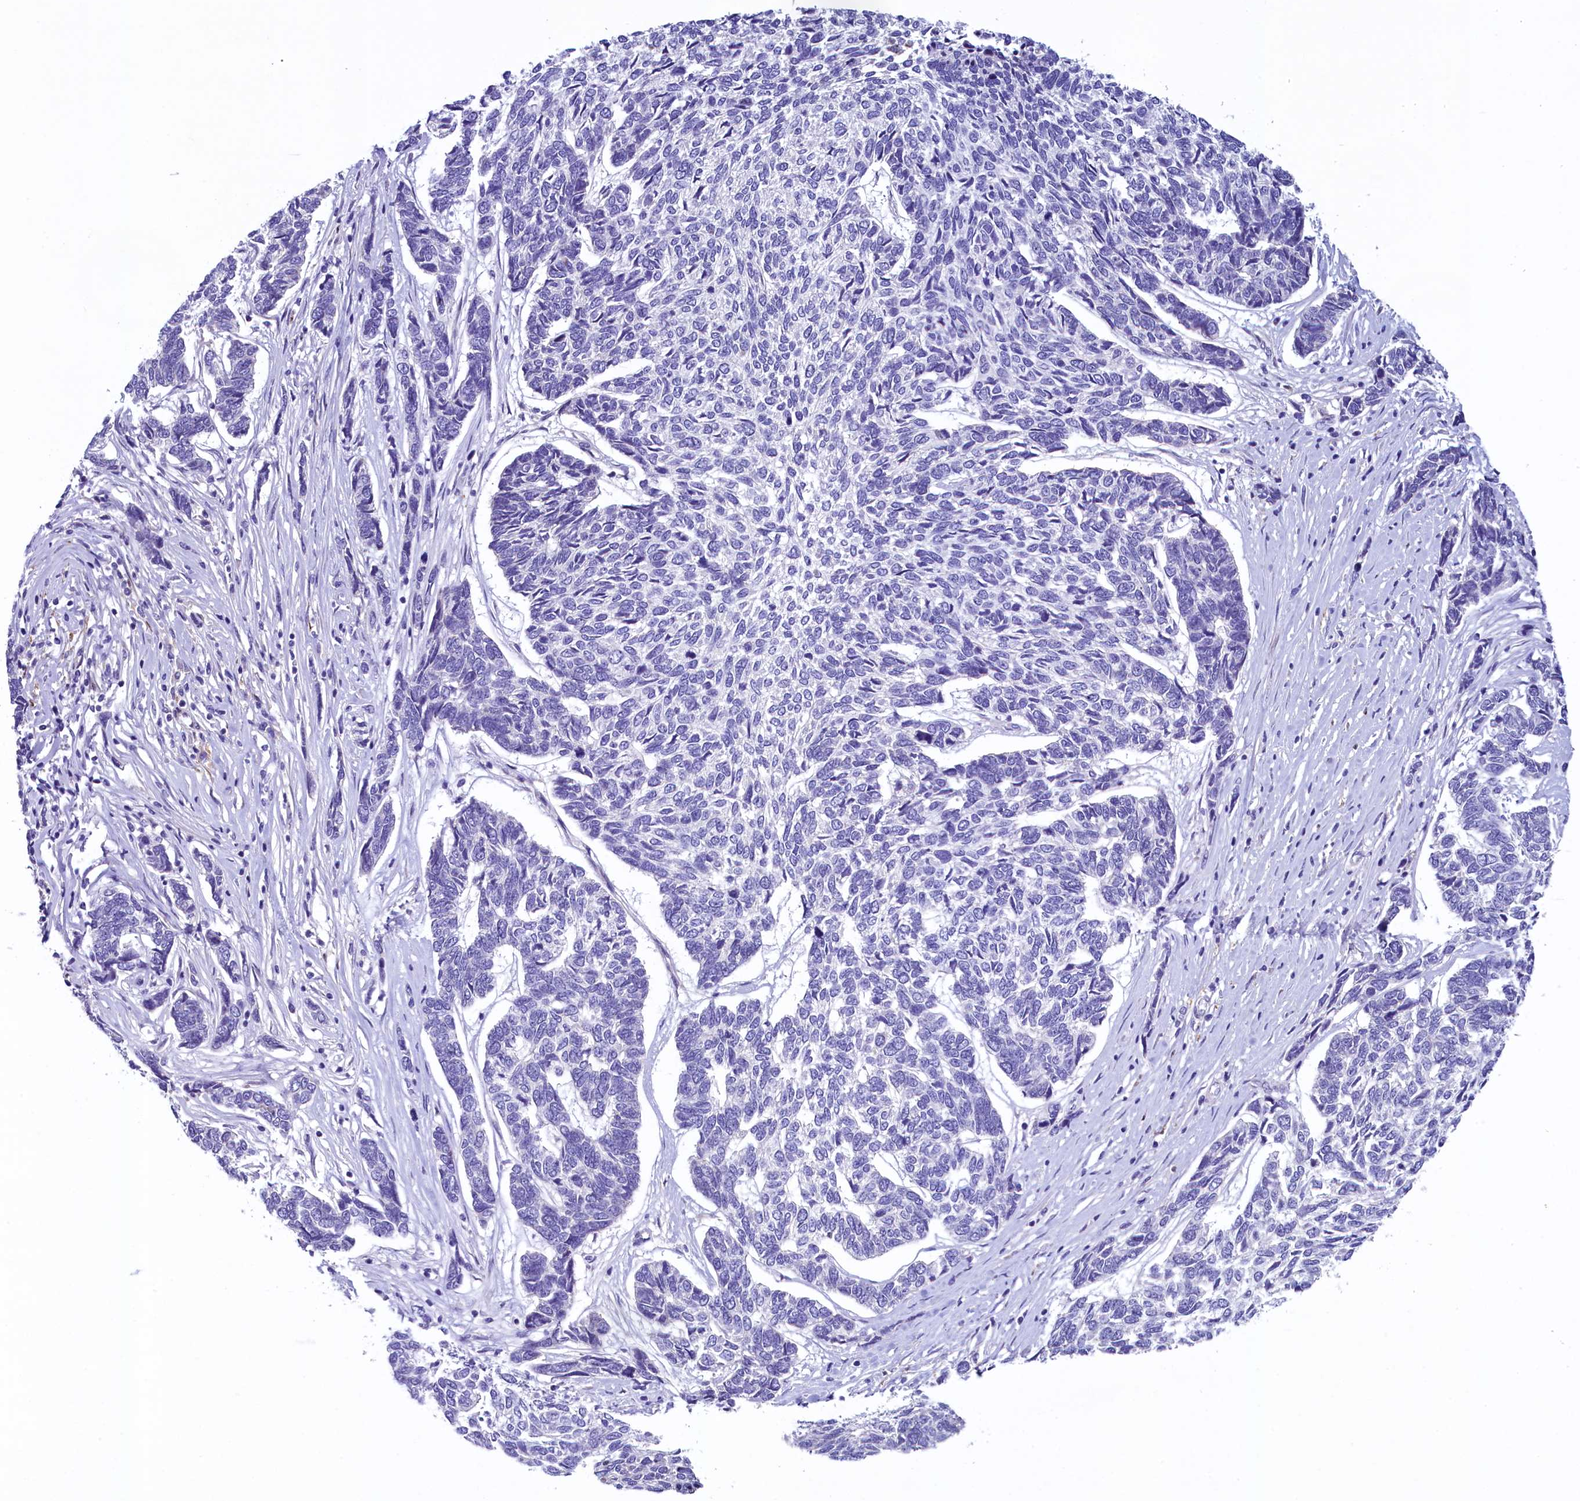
{"staining": {"intensity": "negative", "quantity": "none", "location": "none"}, "tissue": "skin cancer", "cell_type": "Tumor cells", "image_type": "cancer", "snomed": [{"axis": "morphology", "description": "Basal cell carcinoma"}, {"axis": "topography", "description": "Skin"}], "caption": "Immunohistochemistry (IHC) of skin cancer demonstrates no positivity in tumor cells. (DAB immunohistochemistry visualized using brightfield microscopy, high magnification).", "gene": "KRBOX5", "patient": {"sex": "female", "age": 65}}